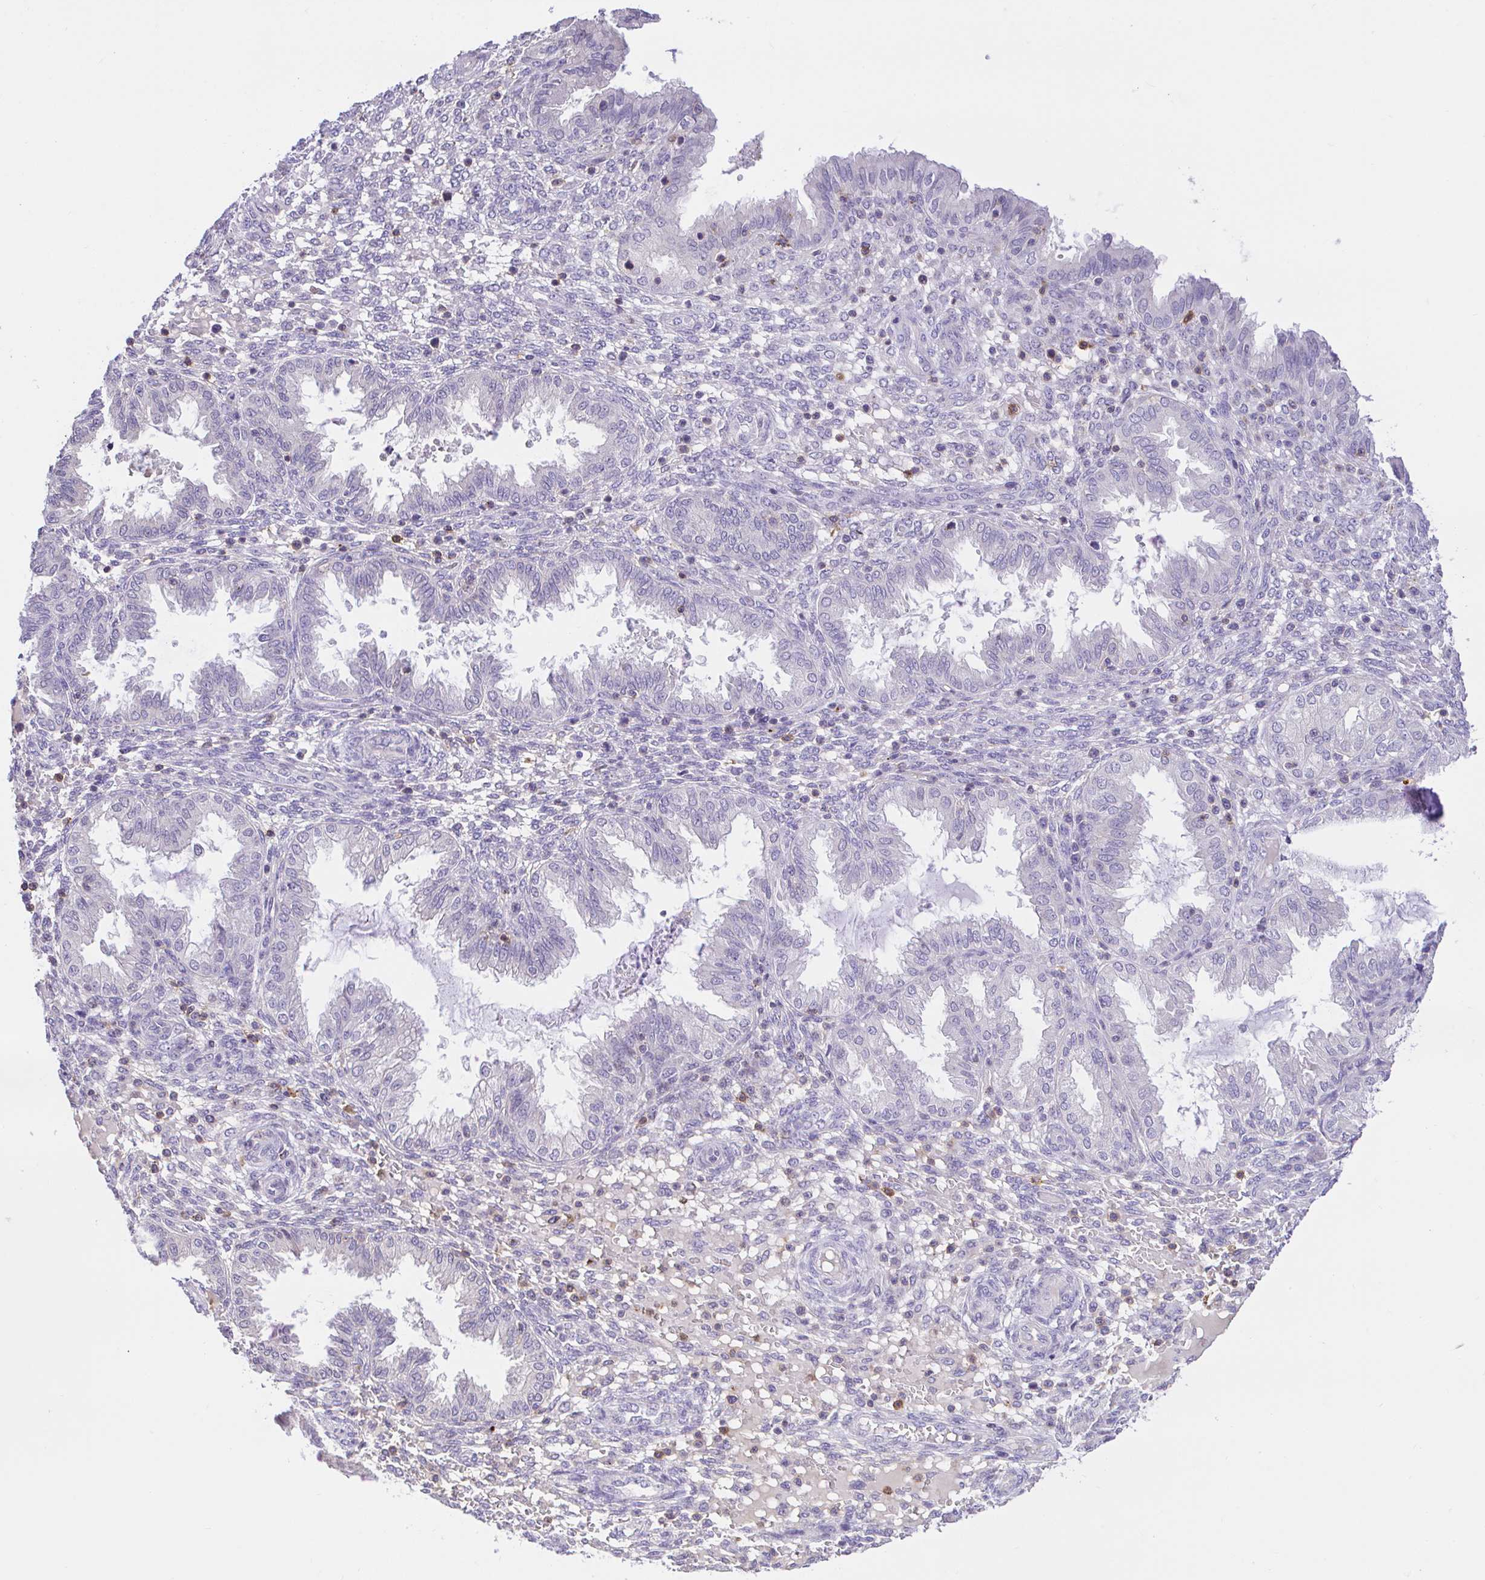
{"staining": {"intensity": "negative", "quantity": "none", "location": "none"}, "tissue": "endometrium", "cell_type": "Cells in endometrial stroma", "image_type": "normal", "snomed": [{"axis": "morphology", "description": "Normal tissue, NOS"}, {"axis": "topography", "description": "Endometrium"}], "caption": "Micrograph shows no protein positivity in cells in endometrial stroma of unremarkable endometrium.", "gene": "SKAP1", "patient": {"sex": "female", "age": 33}}